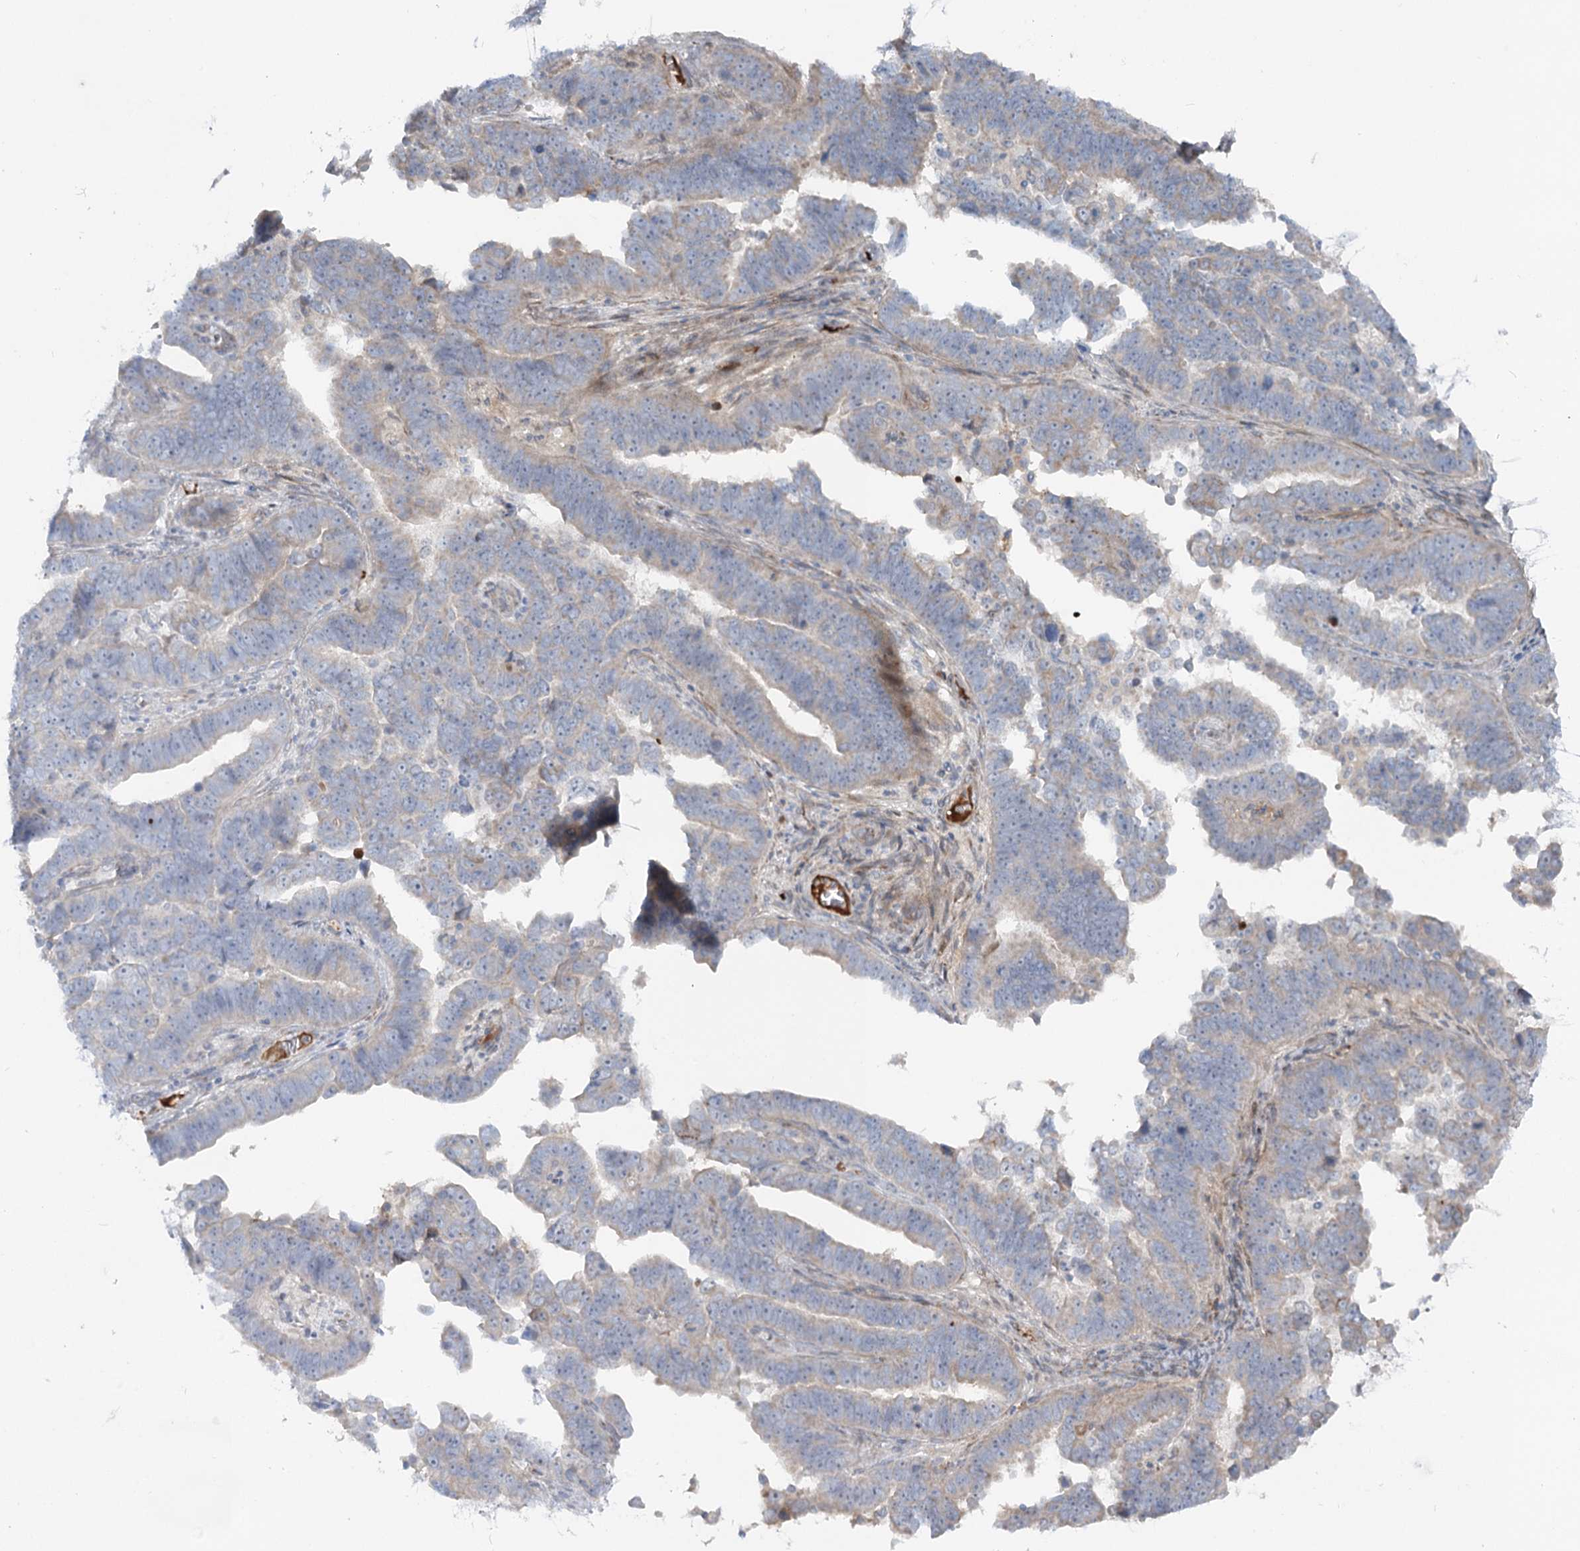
{"staining": {"intensity": "weak", "quantity": "<25%", "location": "cytoplasmic/membranous"}, "tissue": "endometrial cancer", "cell_type": "Tumor cells", "image_type": "cancer", "snomed": [{"axis": "morphology", "description": "Adenocarcinoma, NOS"}, {"axis": "topography", "description": "Endometrium"}], "caption": "Endometrial adenocarcinoma was stained to show a protein in brown. There is no significant expression in tumor cells.", "gene": "FGF19", "patient": {"sex": "female", "age": 75}}